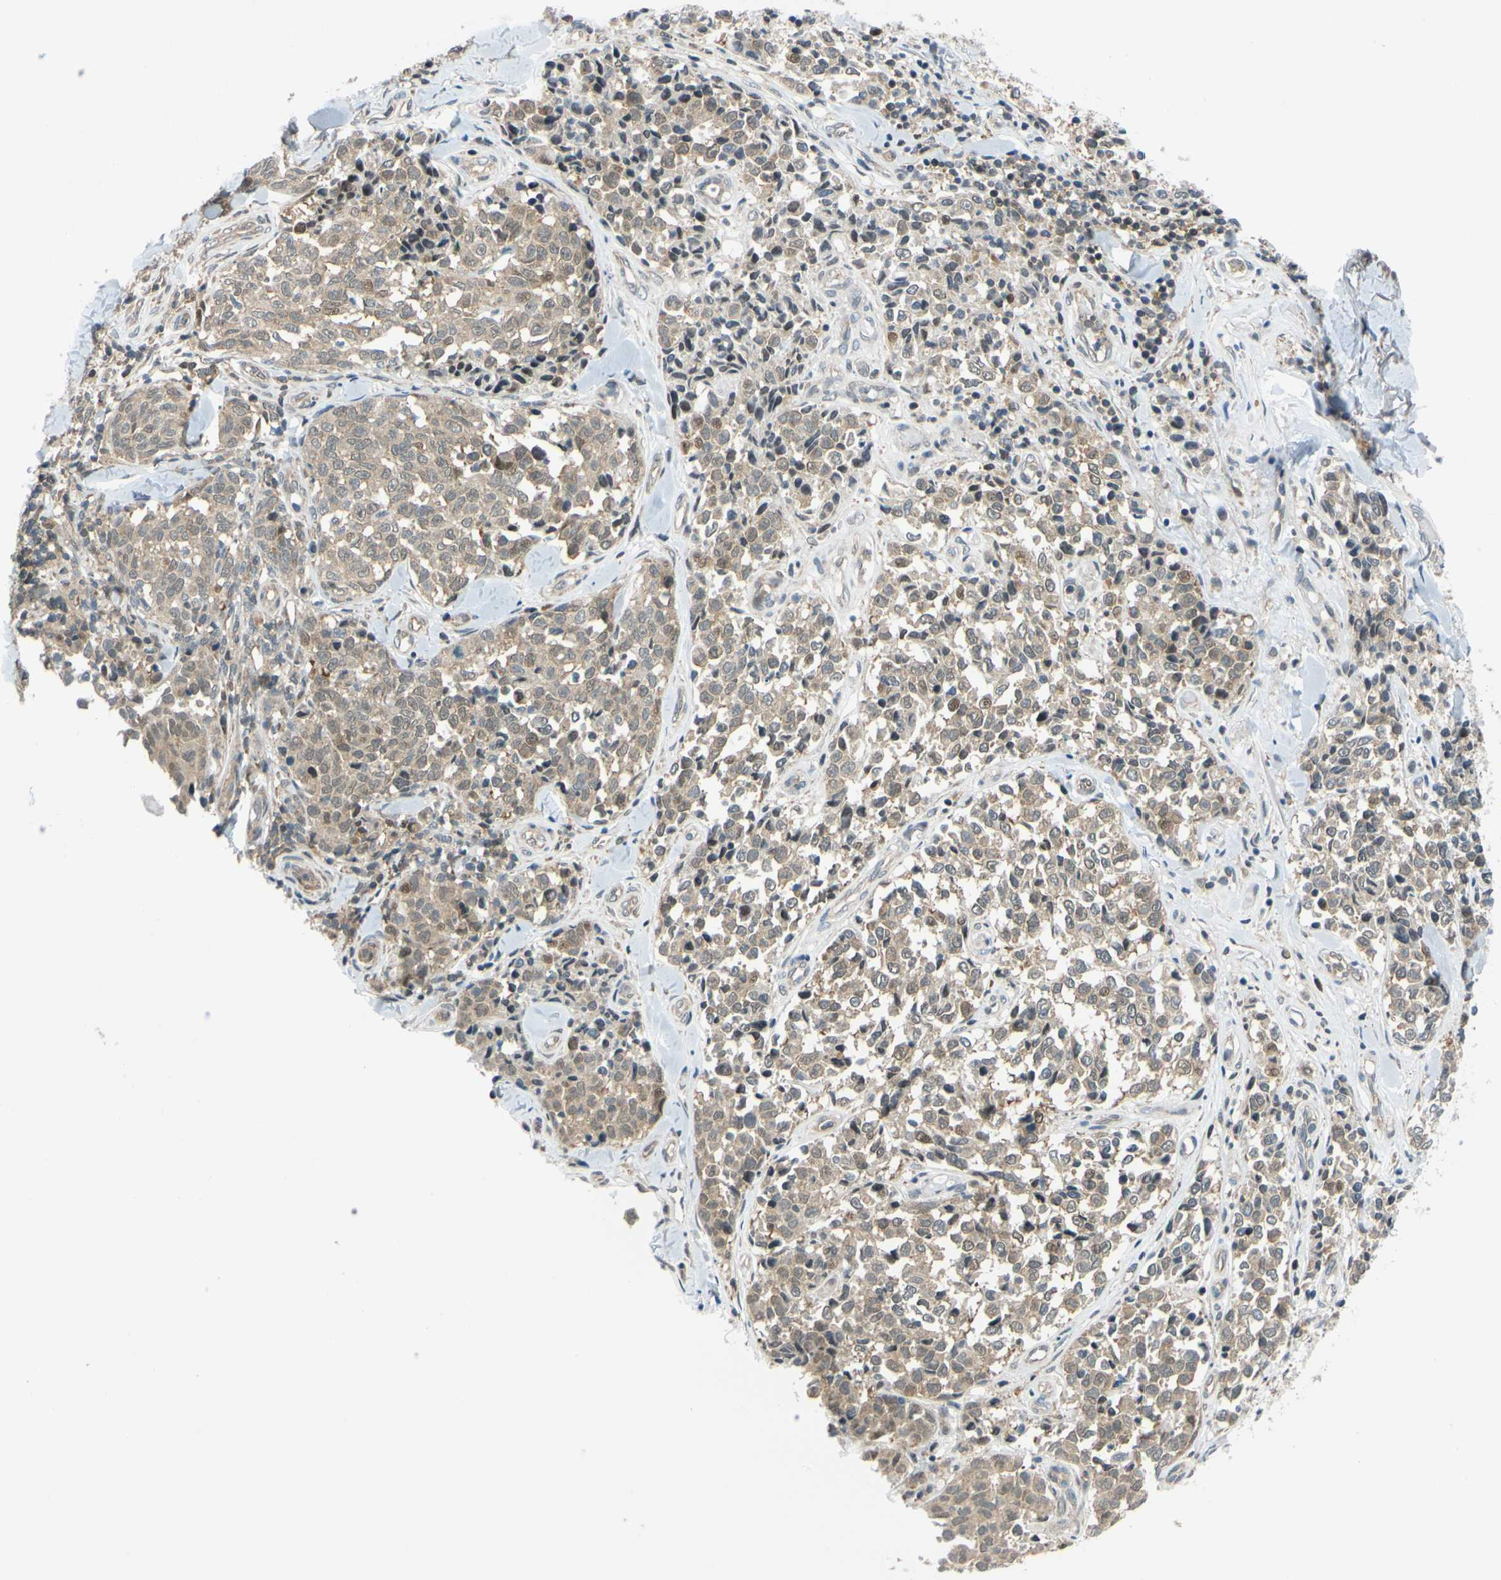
{"staining": {"intensity": "weak", "quantity": "<25%", "location": "cytoplasmic/membranous"}, "tissue": "melanoma", "cell_type": "Tumor cells", "image_type": "cancer", "snomed": [{"axis": "morphology", "description": "Malignant melanoma, NOS"}, {"axis": "topography", "description": "Skin"}], "caption": "Tumor cells are negative for protein expression in human malignant melanoma. Brightfield microscopy of IHC stained with DAB (brown) and hematoxylin (blue), captured at high magnification.", "gene": "MAPK9", "patient": {"sex": "female", "age": 64}}